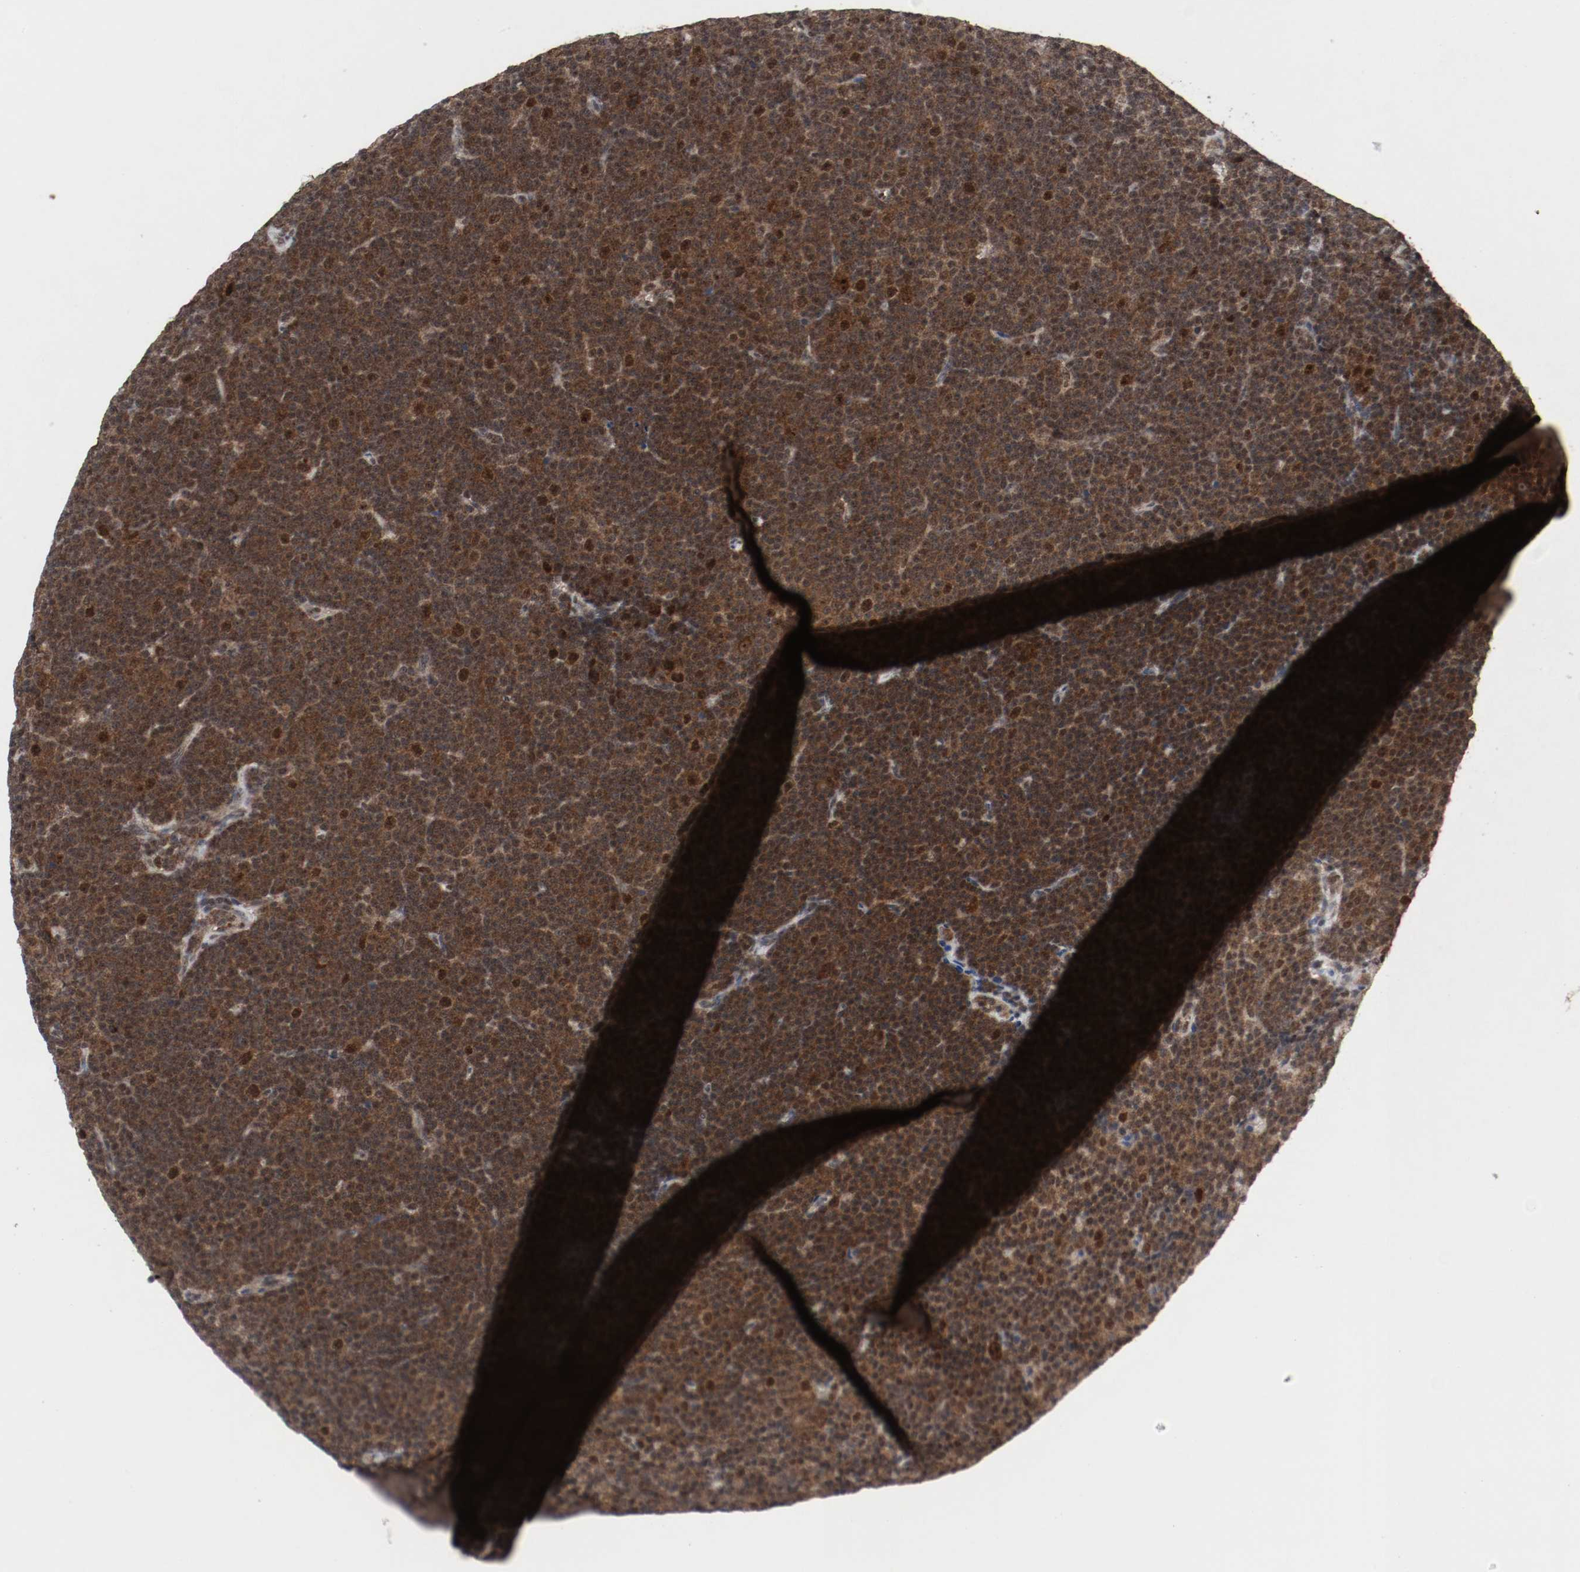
{"staining": {"intensity": "moderate", "quantity": ">75%", "location": "cytoplasmic/membranous,nuclear"}, "tissue": "lymphoma", "cell_type": "Tumor cells", "image_type": "cancer", "snomed": [{"axis": "morphology", "description": "Malignant lymphoma, non-Hodgkin's type, Low grade"}, {"axis": "topography", "description": "Lymph node"}], "caption": "The immunohistochemical stain labels moderate cytoplasmic/membranous and nuclear expression in tumor cells of low-grade malignant lymphoma, non-Hodgkin's type tissue.", "gene": "CSNK2B", "patient": {"sex": "female", "age": 67}}